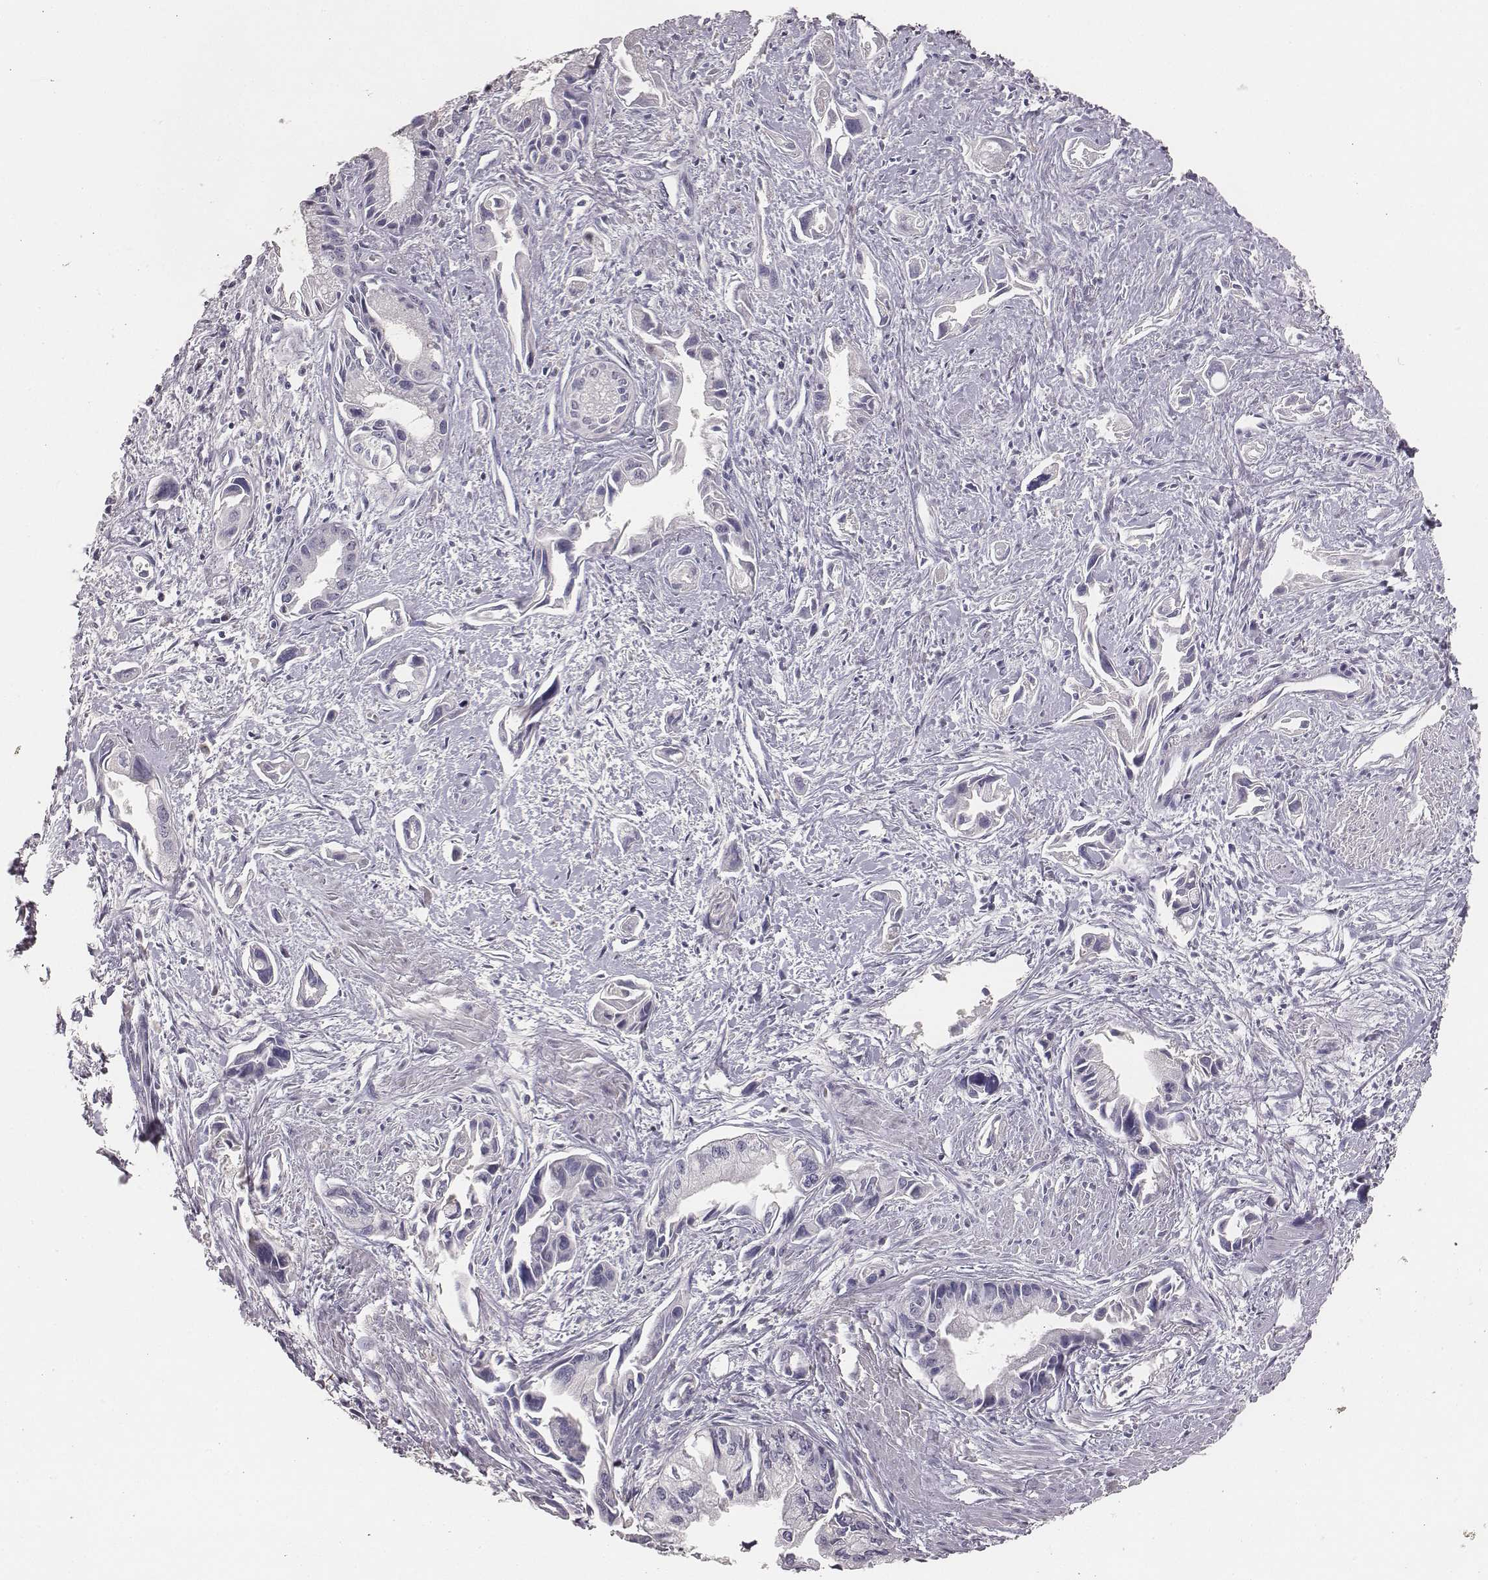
{"staining": {"intensity": "negative", "quantity": "none", "location": "none"}, "tissue": "pancreatic cancer", "cell_type": "Tumor cells", "image_type": "cancer", "snomed": [{"axis": "morphology", "description": "Adenocarcinoma, NOS"}, {"axis": "topography", "description": "Pancreas"}], "caption": "Pancreatic adenocarcinoma was stained to show a protein in brown. There is no significant positivity in tumor cells.", "gene": "MYH6", "patient": {"sex": "female", "age": 61}}